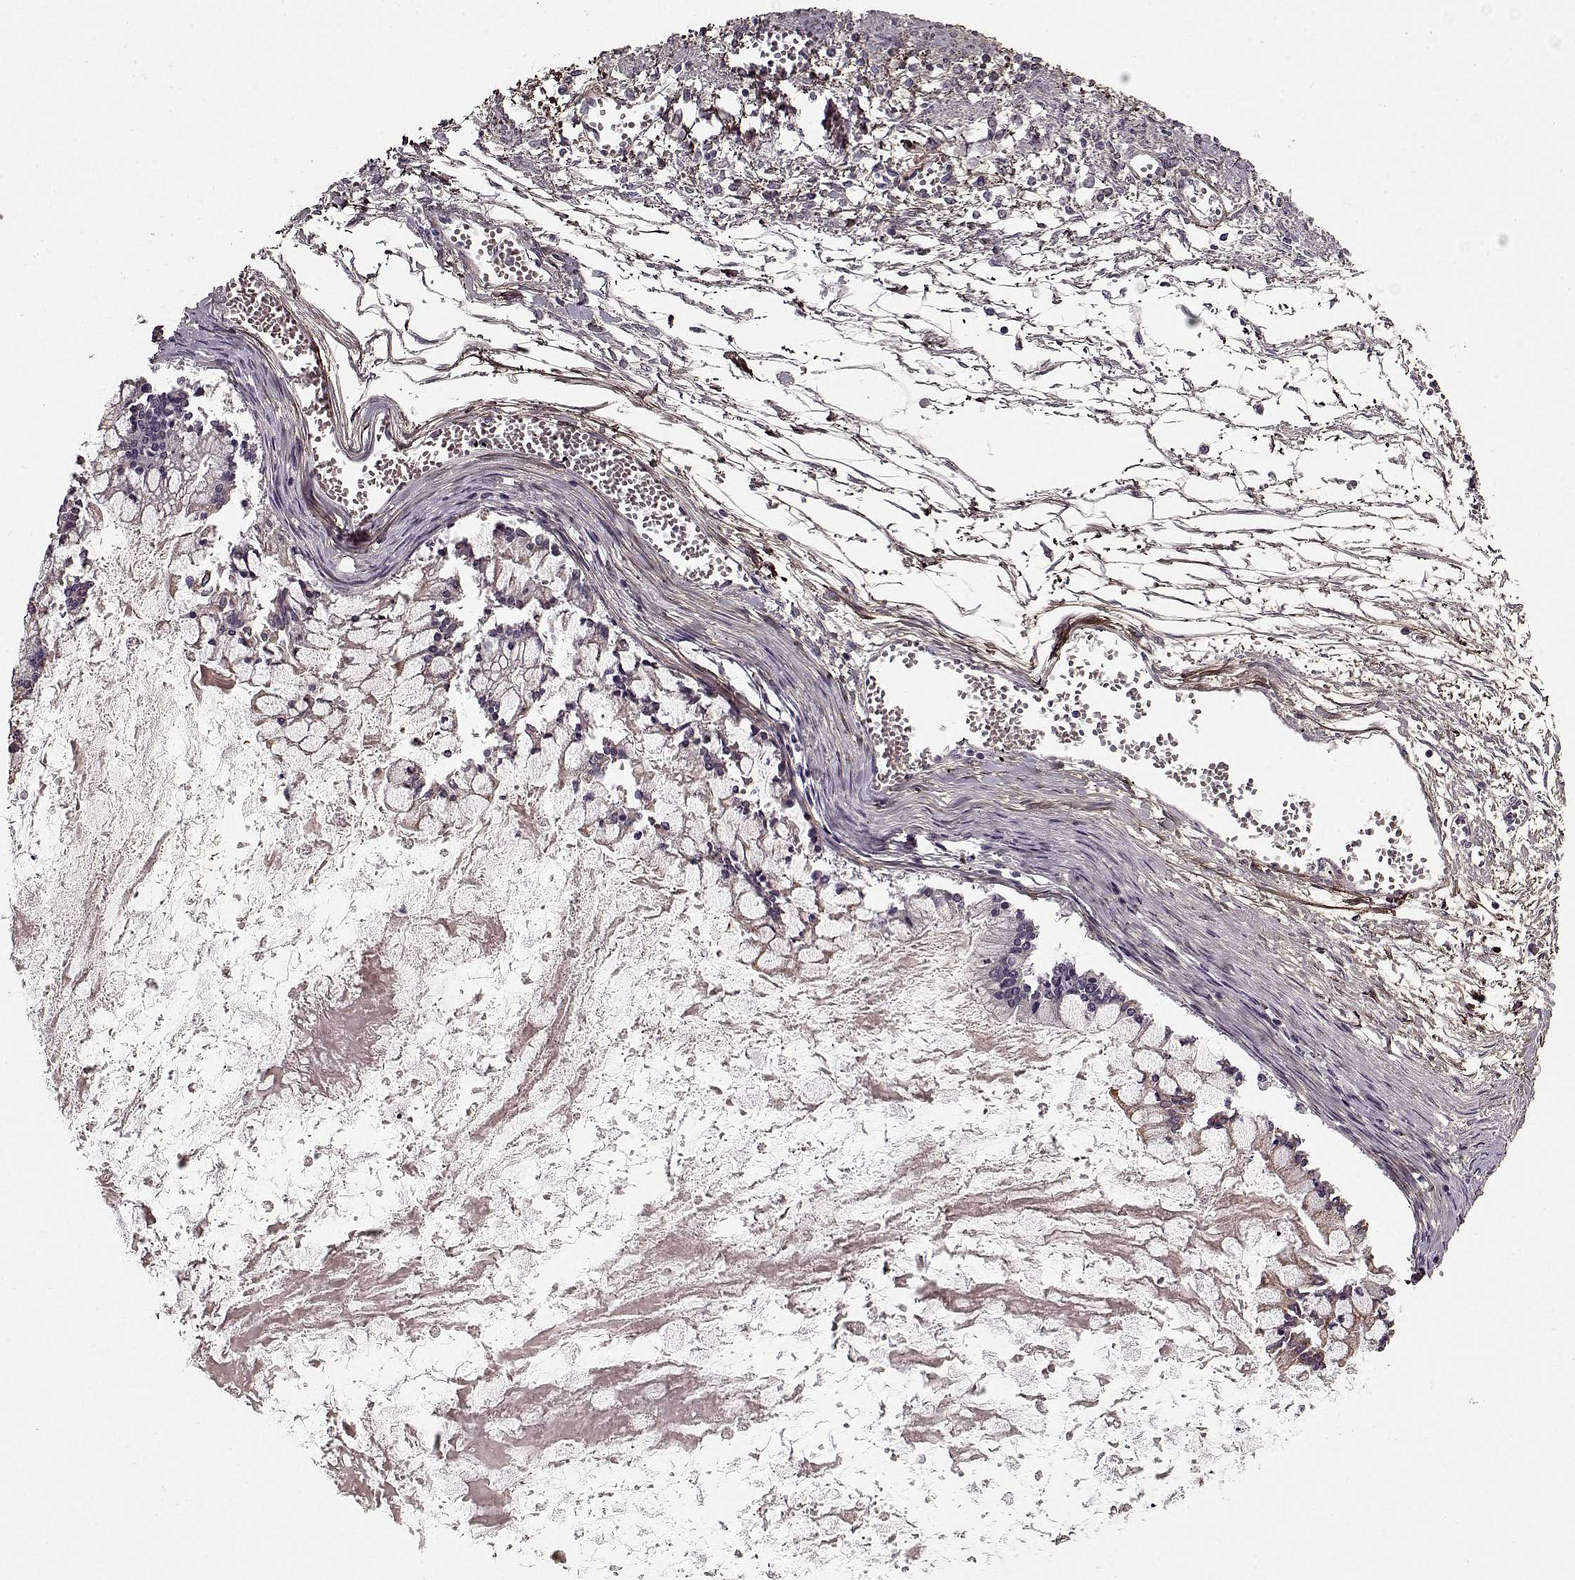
{"staining": {"intensity": "negative", "quantity": "none", "location": "none"}, "tissue": "ovarian cancer", "cell_type": "Tumor cells", "image_type": "cancer", "snomed": [{"axis": "morphology", "description": "Cystadenocarcinoma, mucinous, NOS"}, {"axis": "topography", "description": "Ovary"}], "caption": "Photomicrograph shows no protein staining in tumor cells of ovarian cancer (mucinous cystadenocarcinoma) tissue. (DAB immunohistochemistry (IHC) with hematoxylin counter stain).", "gene": "LUM", "patient": {"sex": "female", "age": 67}}